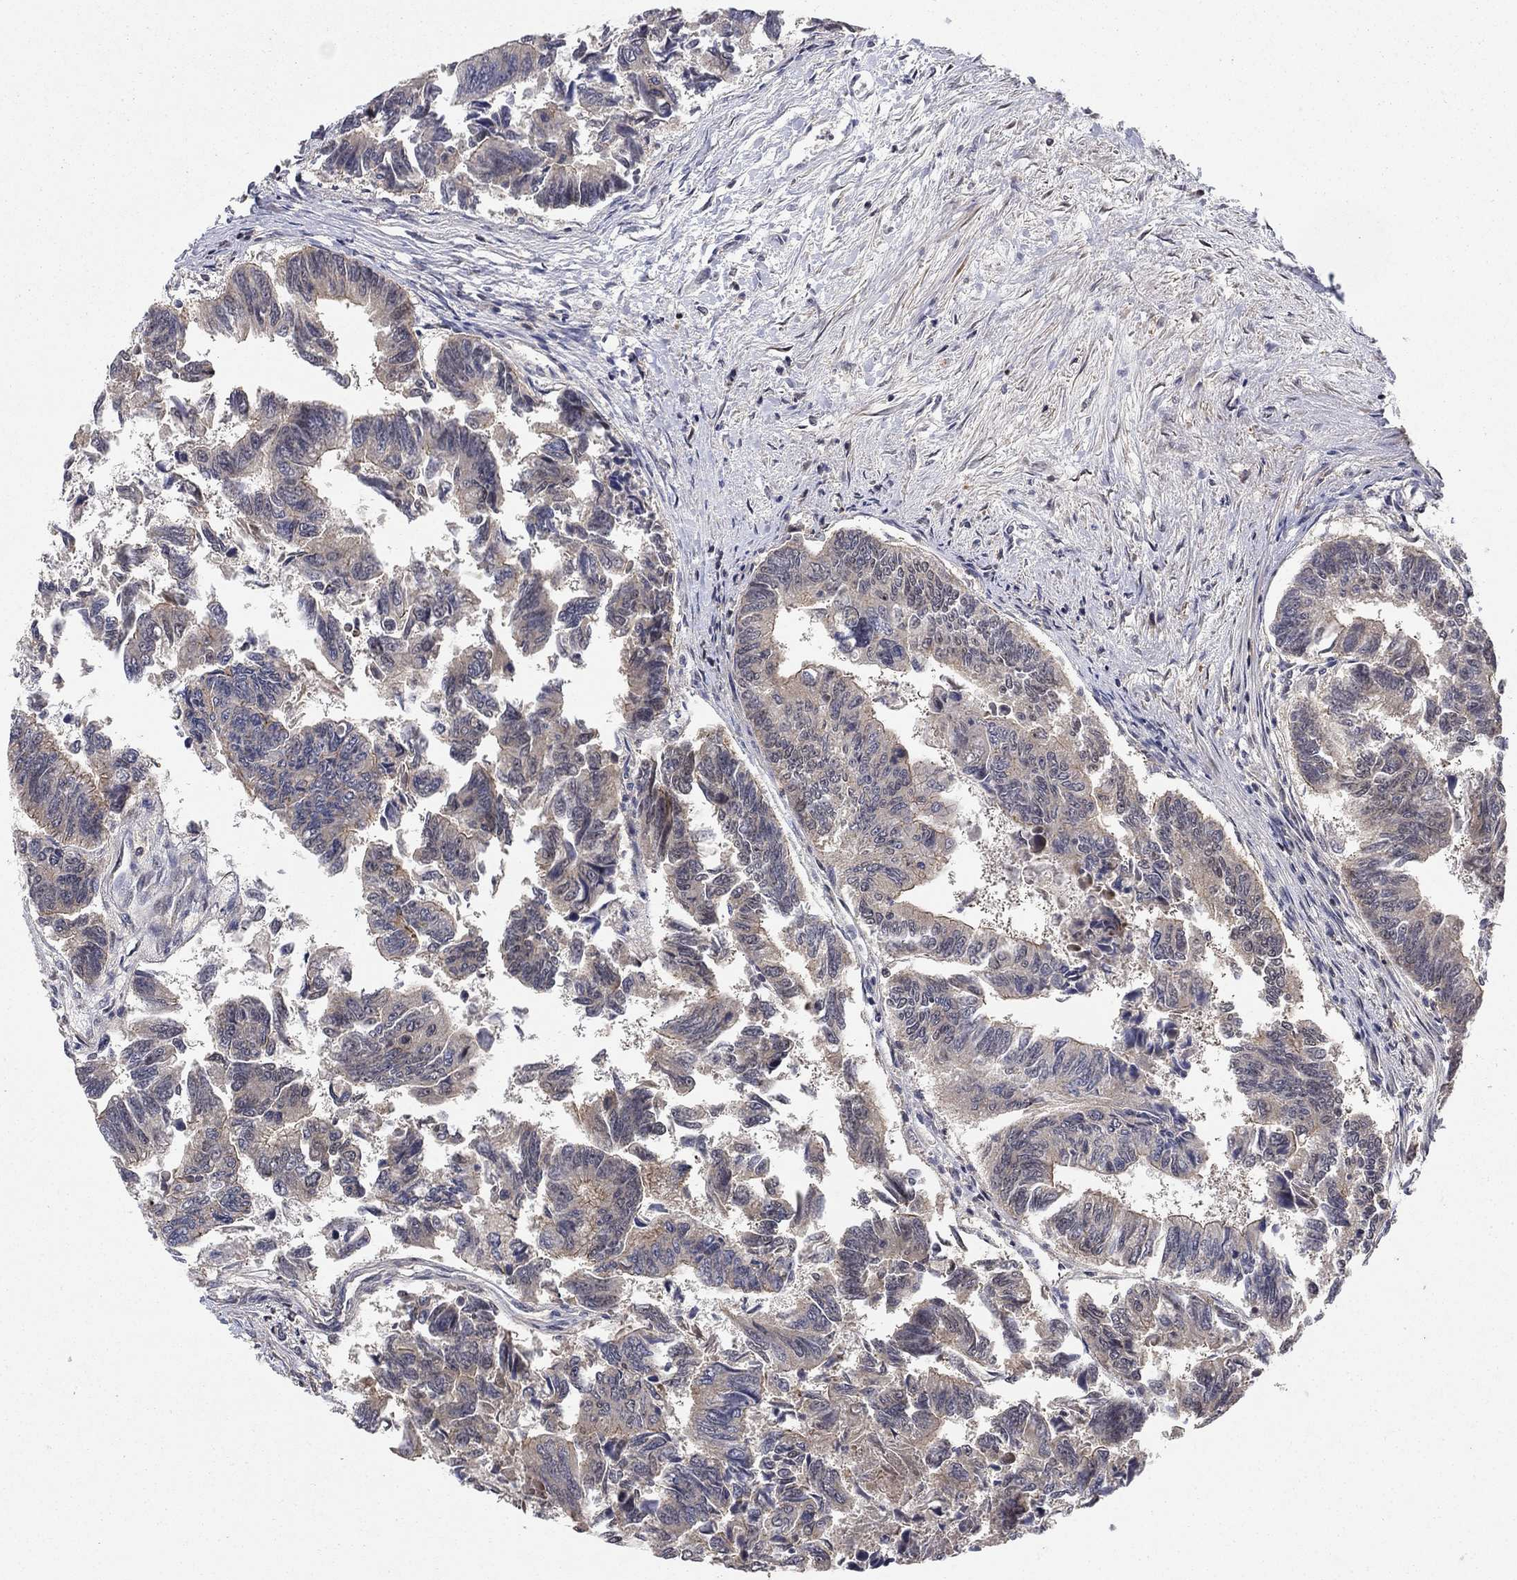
{"staining": {"intensity": "moderate", "quantity": "<25%", "location": "cytoplasmic/membranous"}, "tissue": "colorectal cancer", "cell_type": "Tumor cells", "image_type": "cancer", "snomed": [{"axis": "morphology", "description": "Adenocarcinoma, NOS"}, {"axis": "topography", "description": "Colon"}], "caption": "A histopathology image of human colorectal cancer (adenocarcinoma) stained for a protein reveals moderate cytoplasmic/membranous brown staining in tumor cells.", "gene": "CCDC66", "patient": {"sex": "female", "age": 65}}